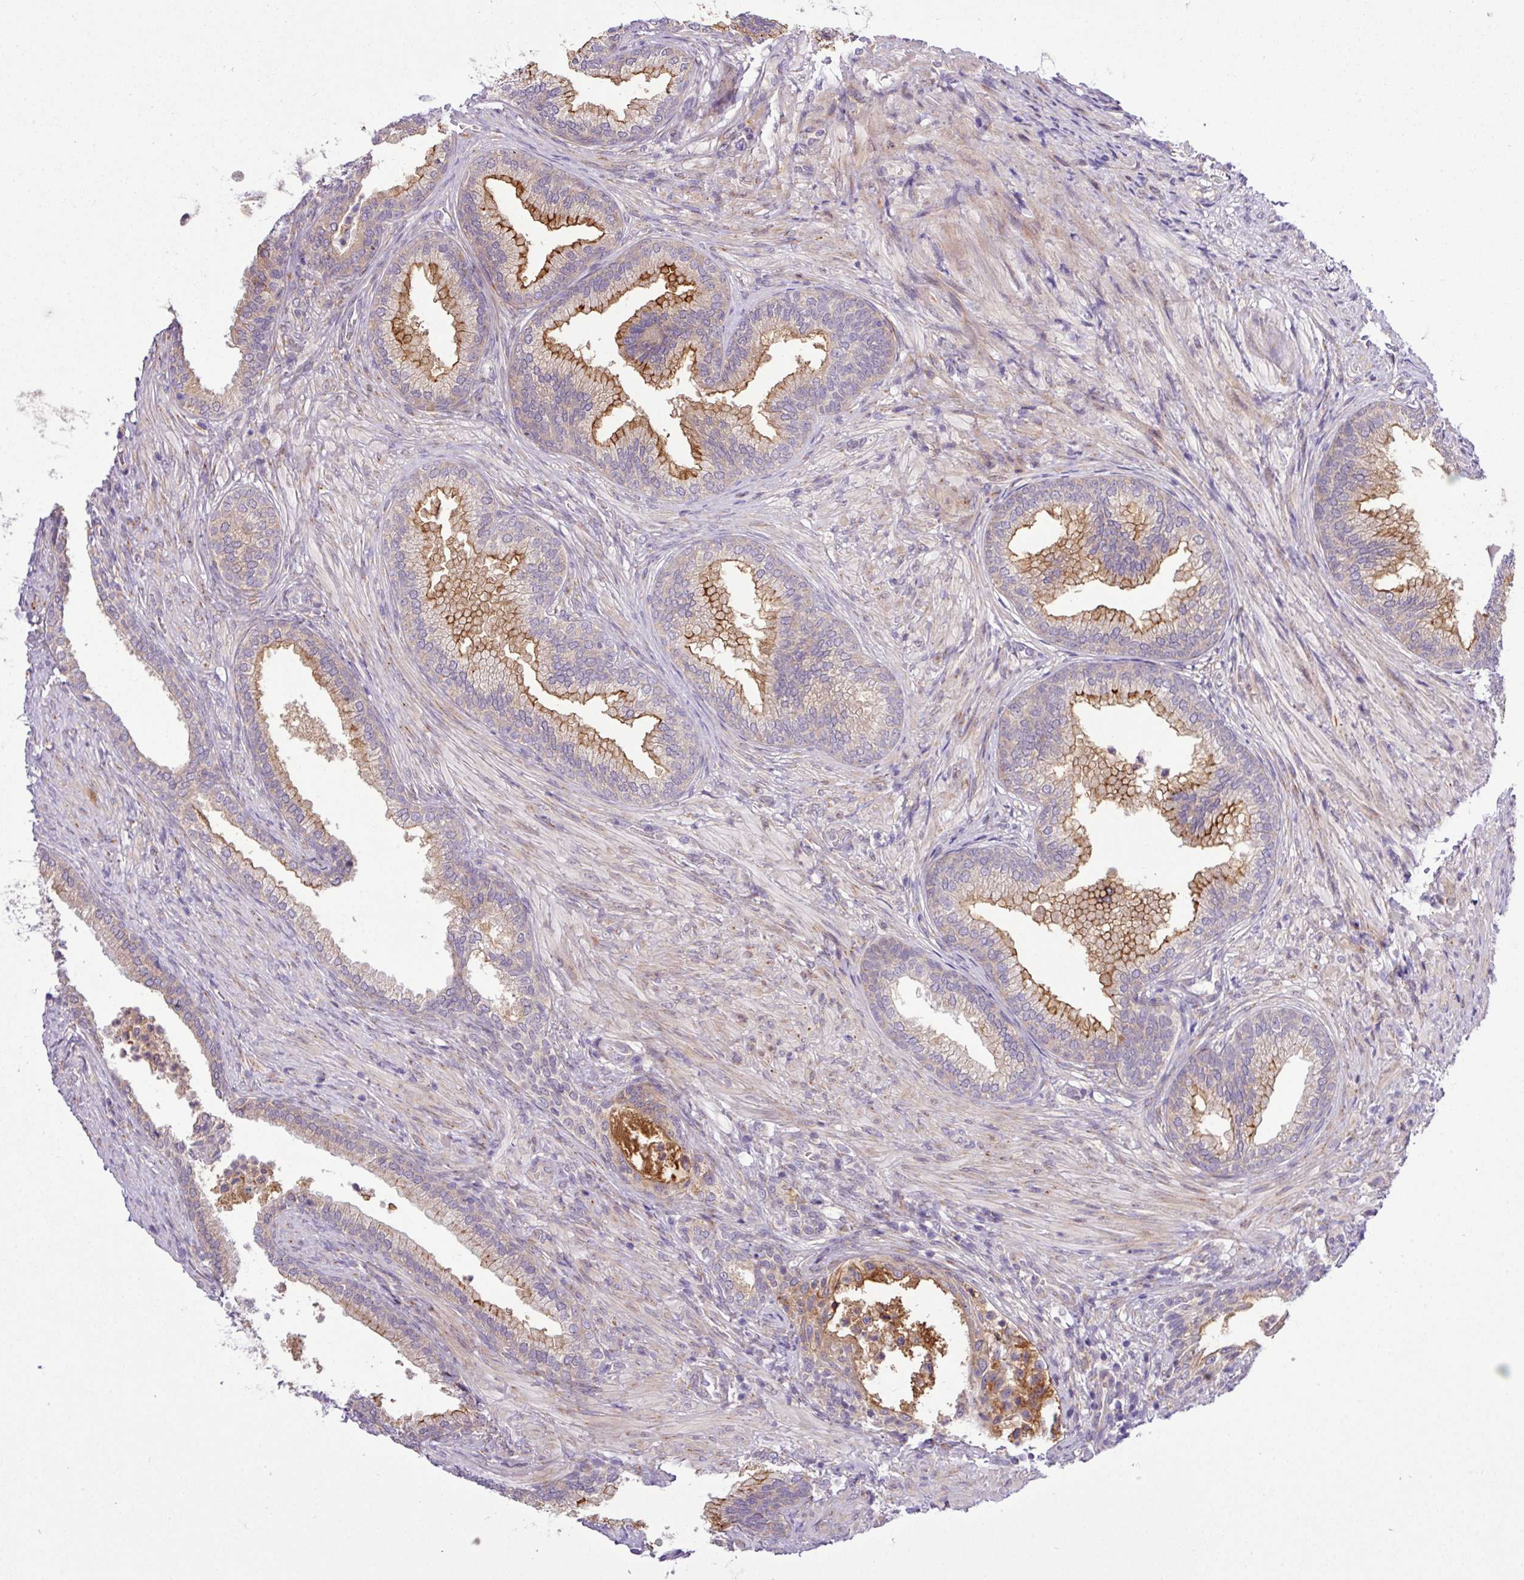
{"staining": {"intensity": "strong", "quantity": "<25%", "location": "cytoplasmic/membranous"}, "tissue": "prostate", "cell_type": "Glandular cells", "image_type": "normal", "snomed": [{"axis": "morphology", "description": "Normal tissue, NOS"}, {"axis": "topography", "description": "Prostate"}], "caption": "The micrograph exhibits staining of normal prostate, revealing strong cytoplasmic/membranous protein expression (brown color) within glandular cells. (brown staining indicates protein expression, while blue staining denotes nuclei).", "gene": "TM2D2", "patient": {"sex": "male", "age": 76}}